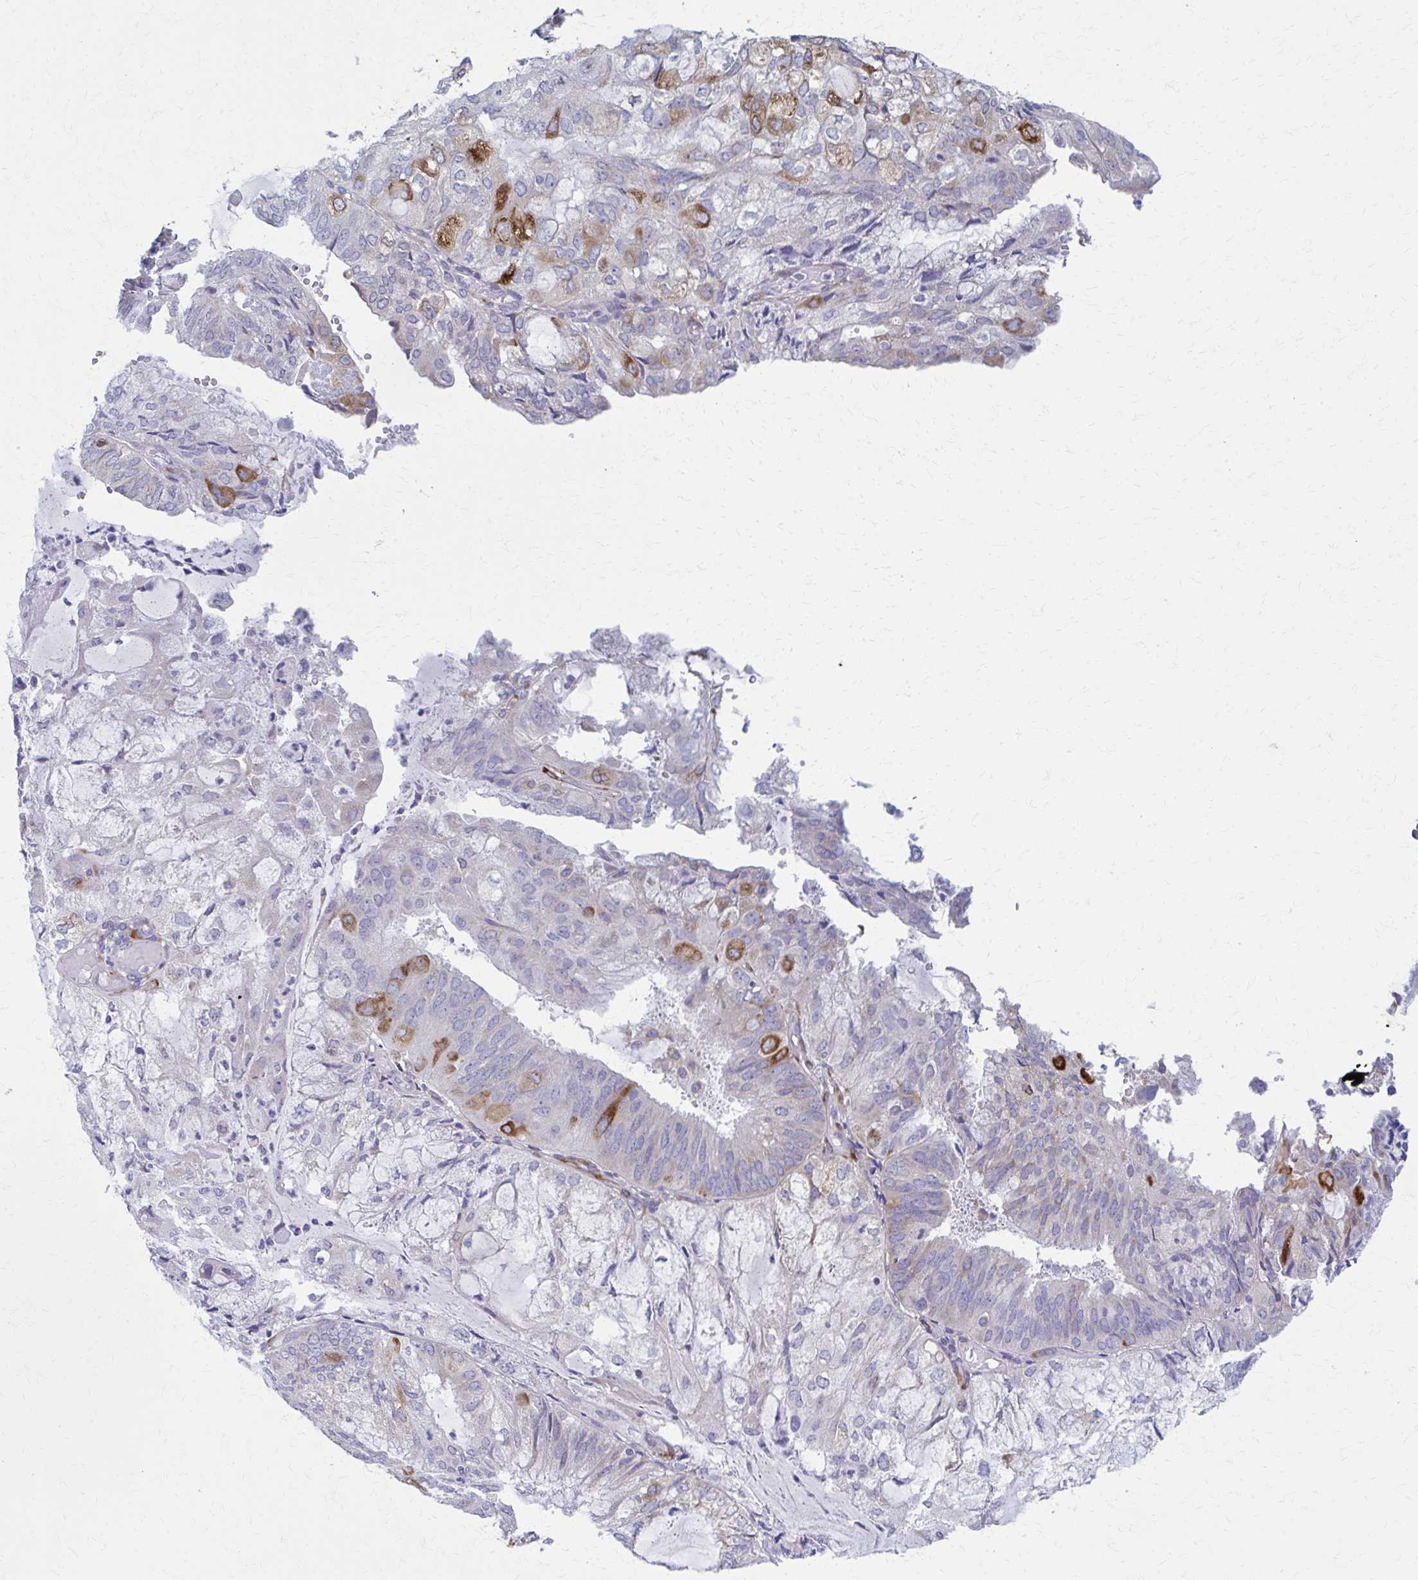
{"staining": {"intensity": "moderate", "quantity": "<25%", "location": "cytoplasmic/membranous"}, "tissue": "endometrial cancer", "cell_type": "Tumor cells", "image_type": "cancer", "snomed": [{"axis": "morphology", "description": "Adenocarcinoma, NOS"}, {"axis": "topography", "description": "Endometrium"}], "caption": "Endometrial cancer stained with DAB IHC shows low levels of moderate cytoplasmic/membranous staining in about <25% of tumor cells.", "gene": "SPATS2L", "patient": {"sex": "female", "age": 81}}